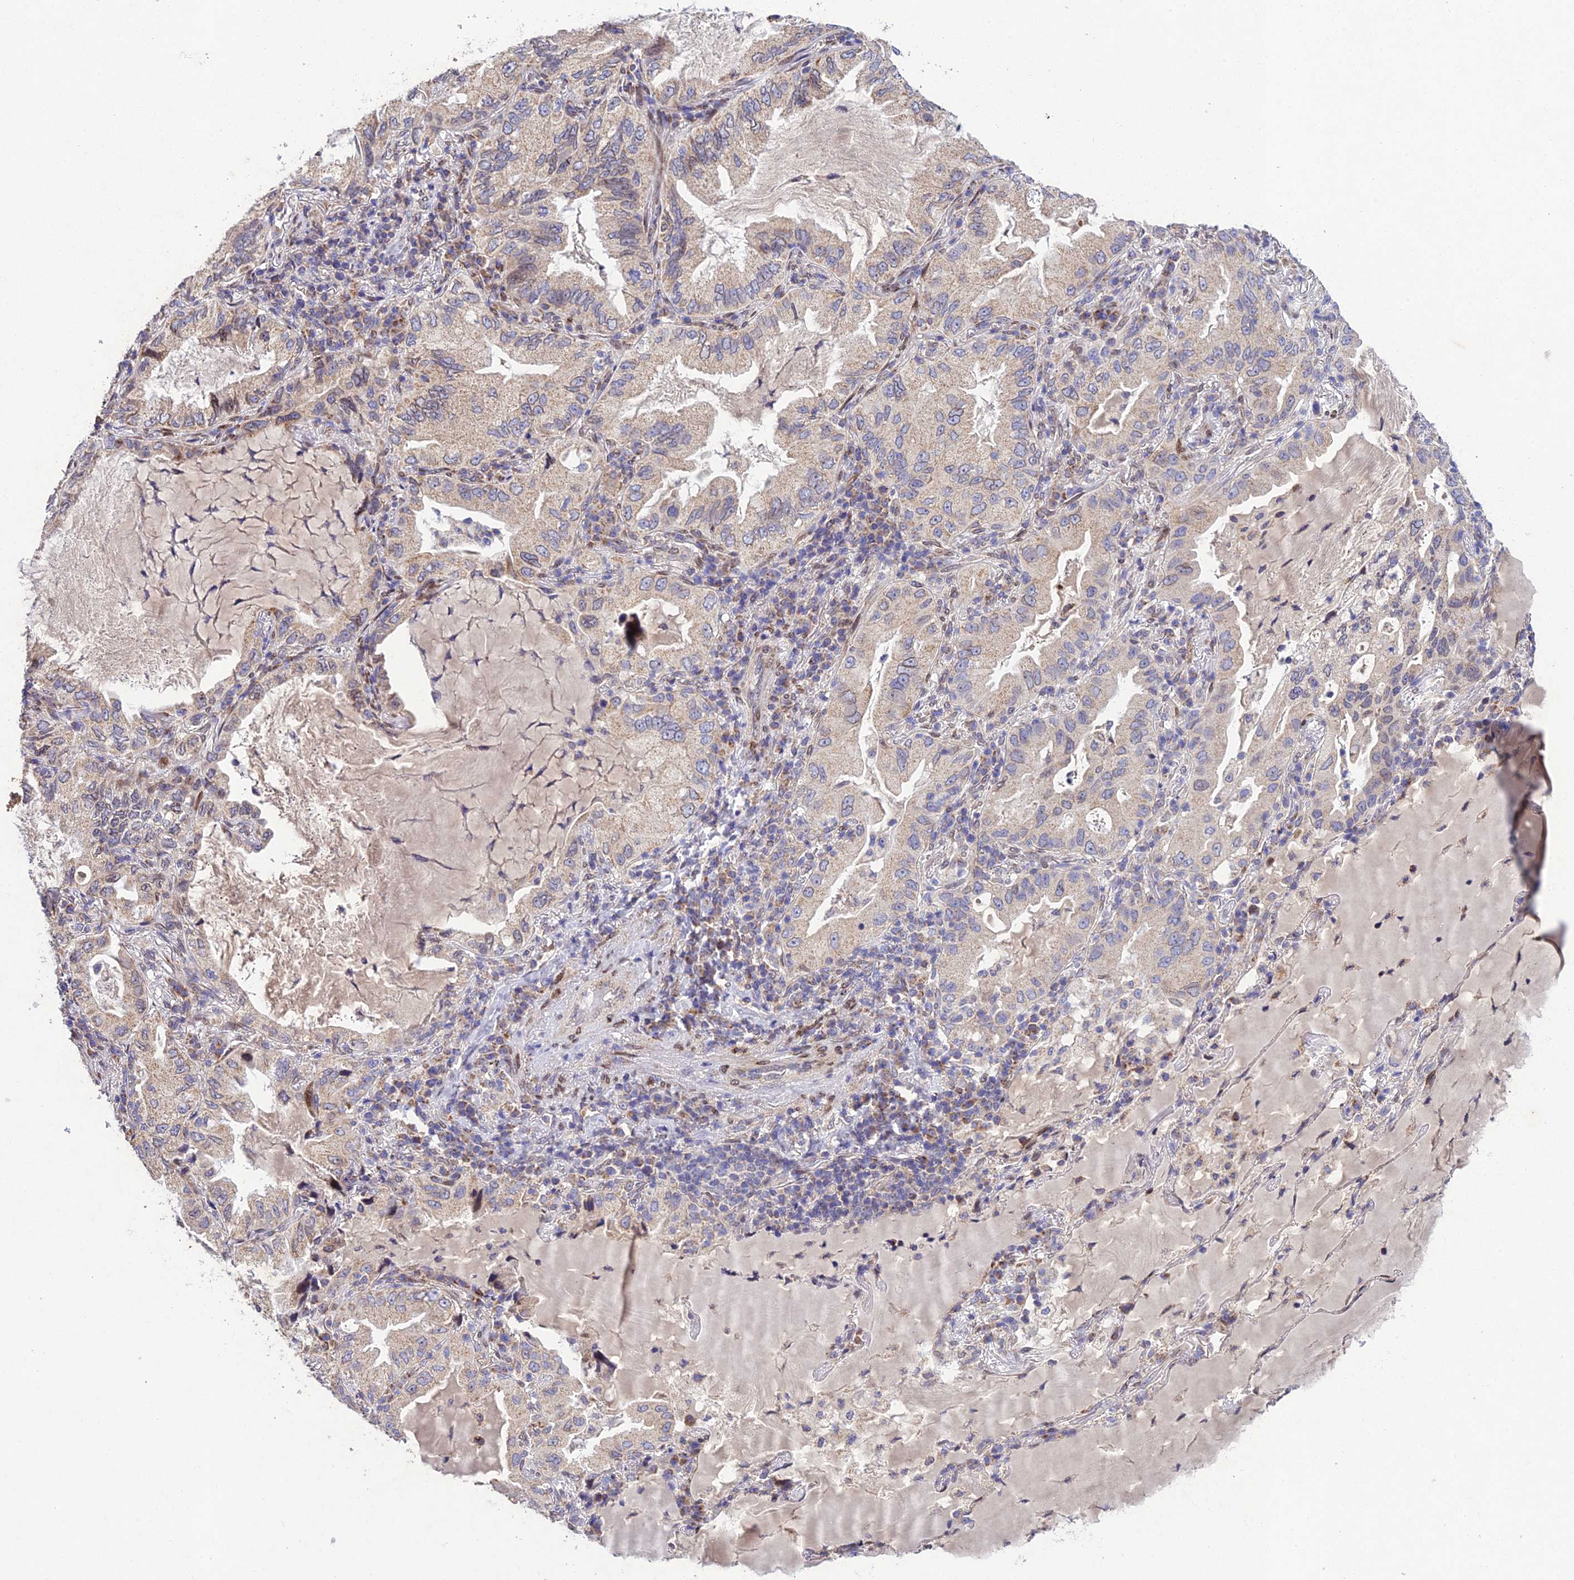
{"staining": {"intensity": "weak", "quantity": "<25%", "location": "cytoplasmic/membranous"}, "tissue": "lung cancer", "cell_type": "Tumor cells", "image_type": "cancer", "snomed": [{"axis": "morphology", "description": "Adenocarcinoma, NOS"}, {"axis": "topography", "description": "Lung"}], "caption": "Immunohistochemistry (IHC) histopathology image of human lung adenocarcinoma stained for a protein (brown), which displays no expression in tumor cells.", "gene": "MGAT2", "patient": {"sex": "female", "age": 69}}